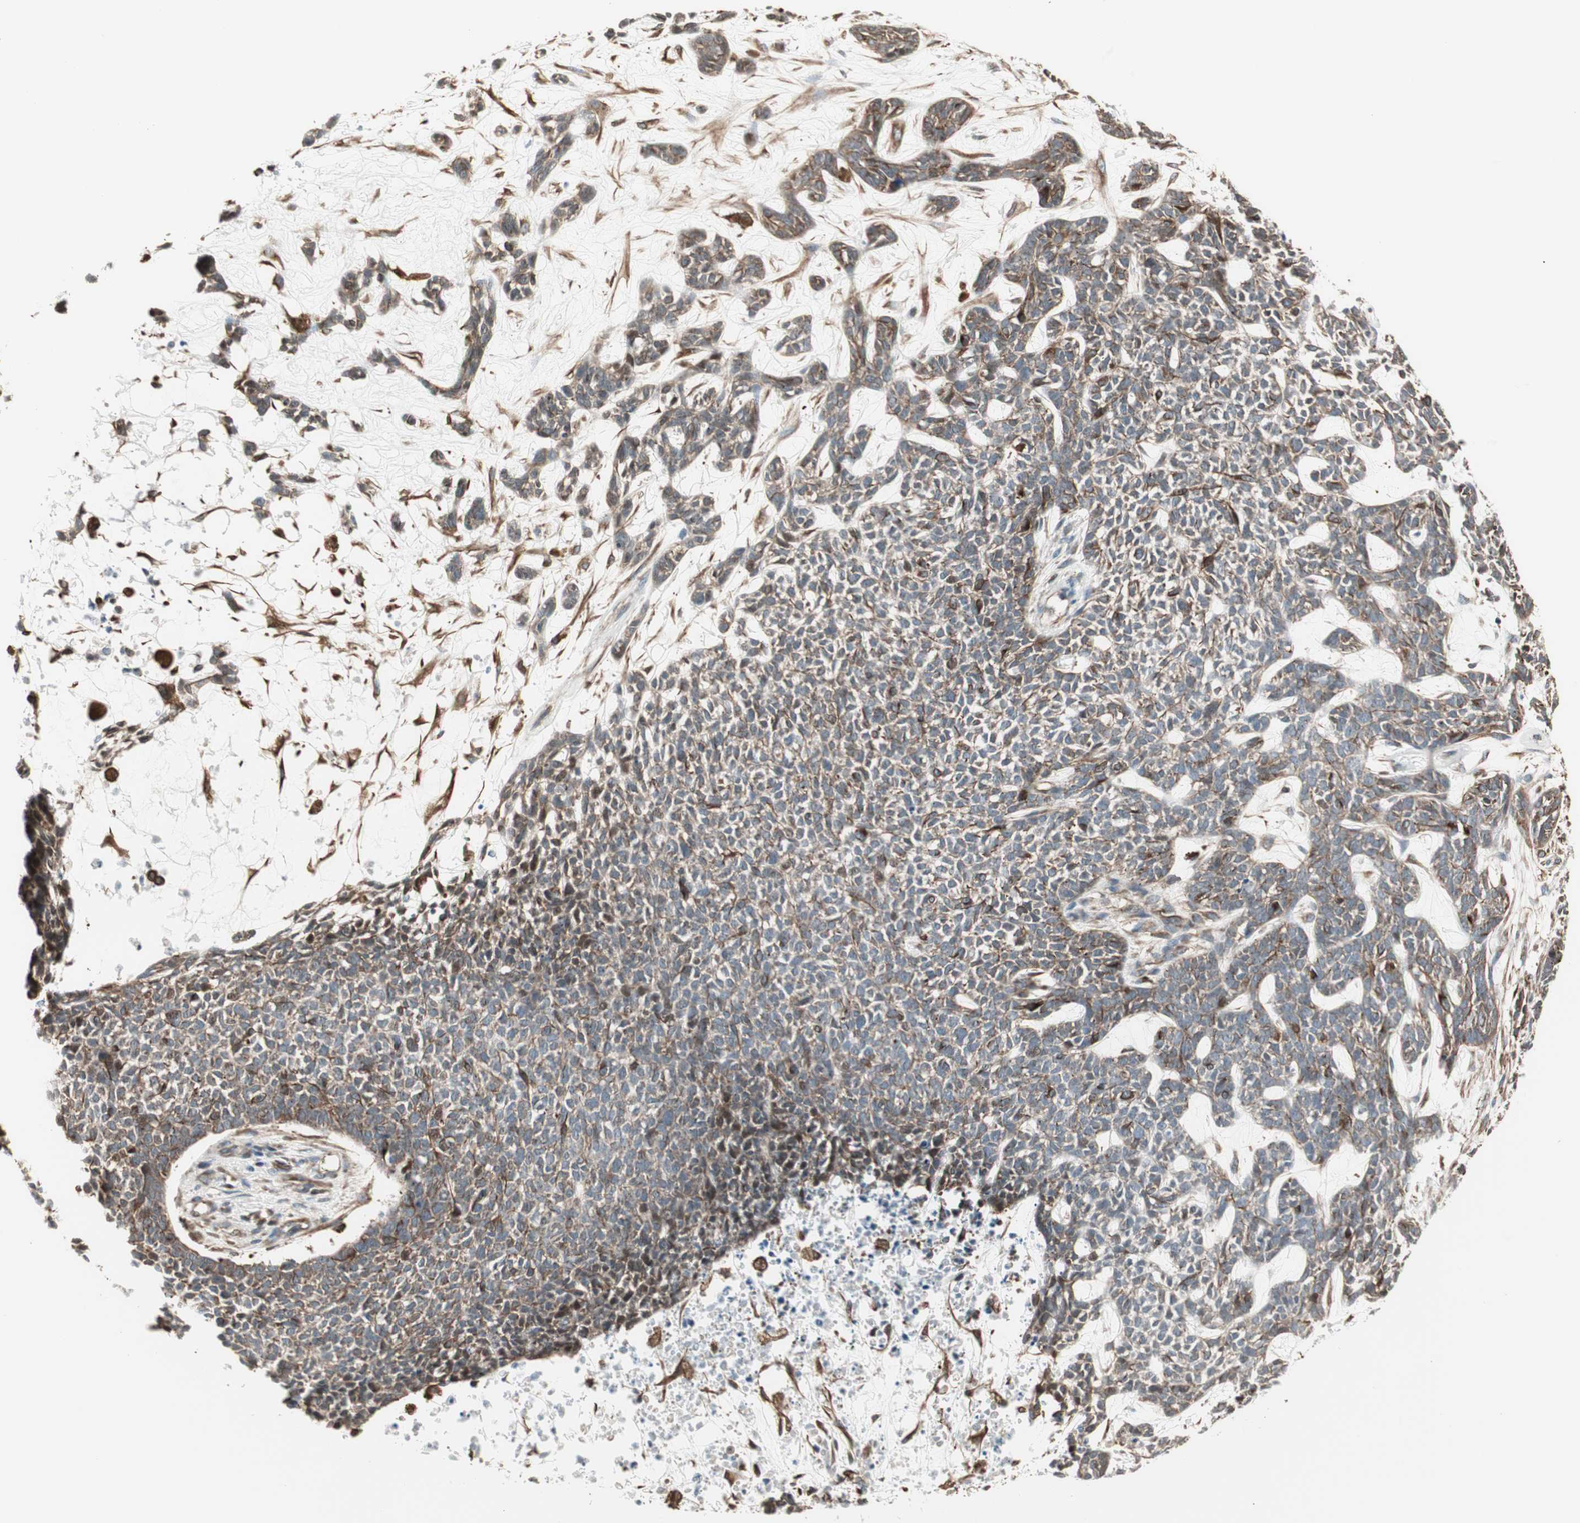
{"staining": {"intensity": "weak", "quantity": ">75%", "location": "cytoplasmic/membranous"}, "tissue": "skin cancer", "cell_type": "Tumor cells", "image_type": "cancer", "snomed": [{"axis": "morphology", "description": "Basal cell carcinoma"}, {"axis": "topography", "description": "Skin"}], "caption": "The immunohistochemical stain shows weak cytoplasmic/membranous expression in tumor cells of skin cancer (basal cell carcinoma) tissue. (Stains: DAB in brown, nuclei in blue, Microscopy: brightfield microscopy at high magnification).", "gene": "MAD2L2", "patient": {"sex": "female", "age": 84}}